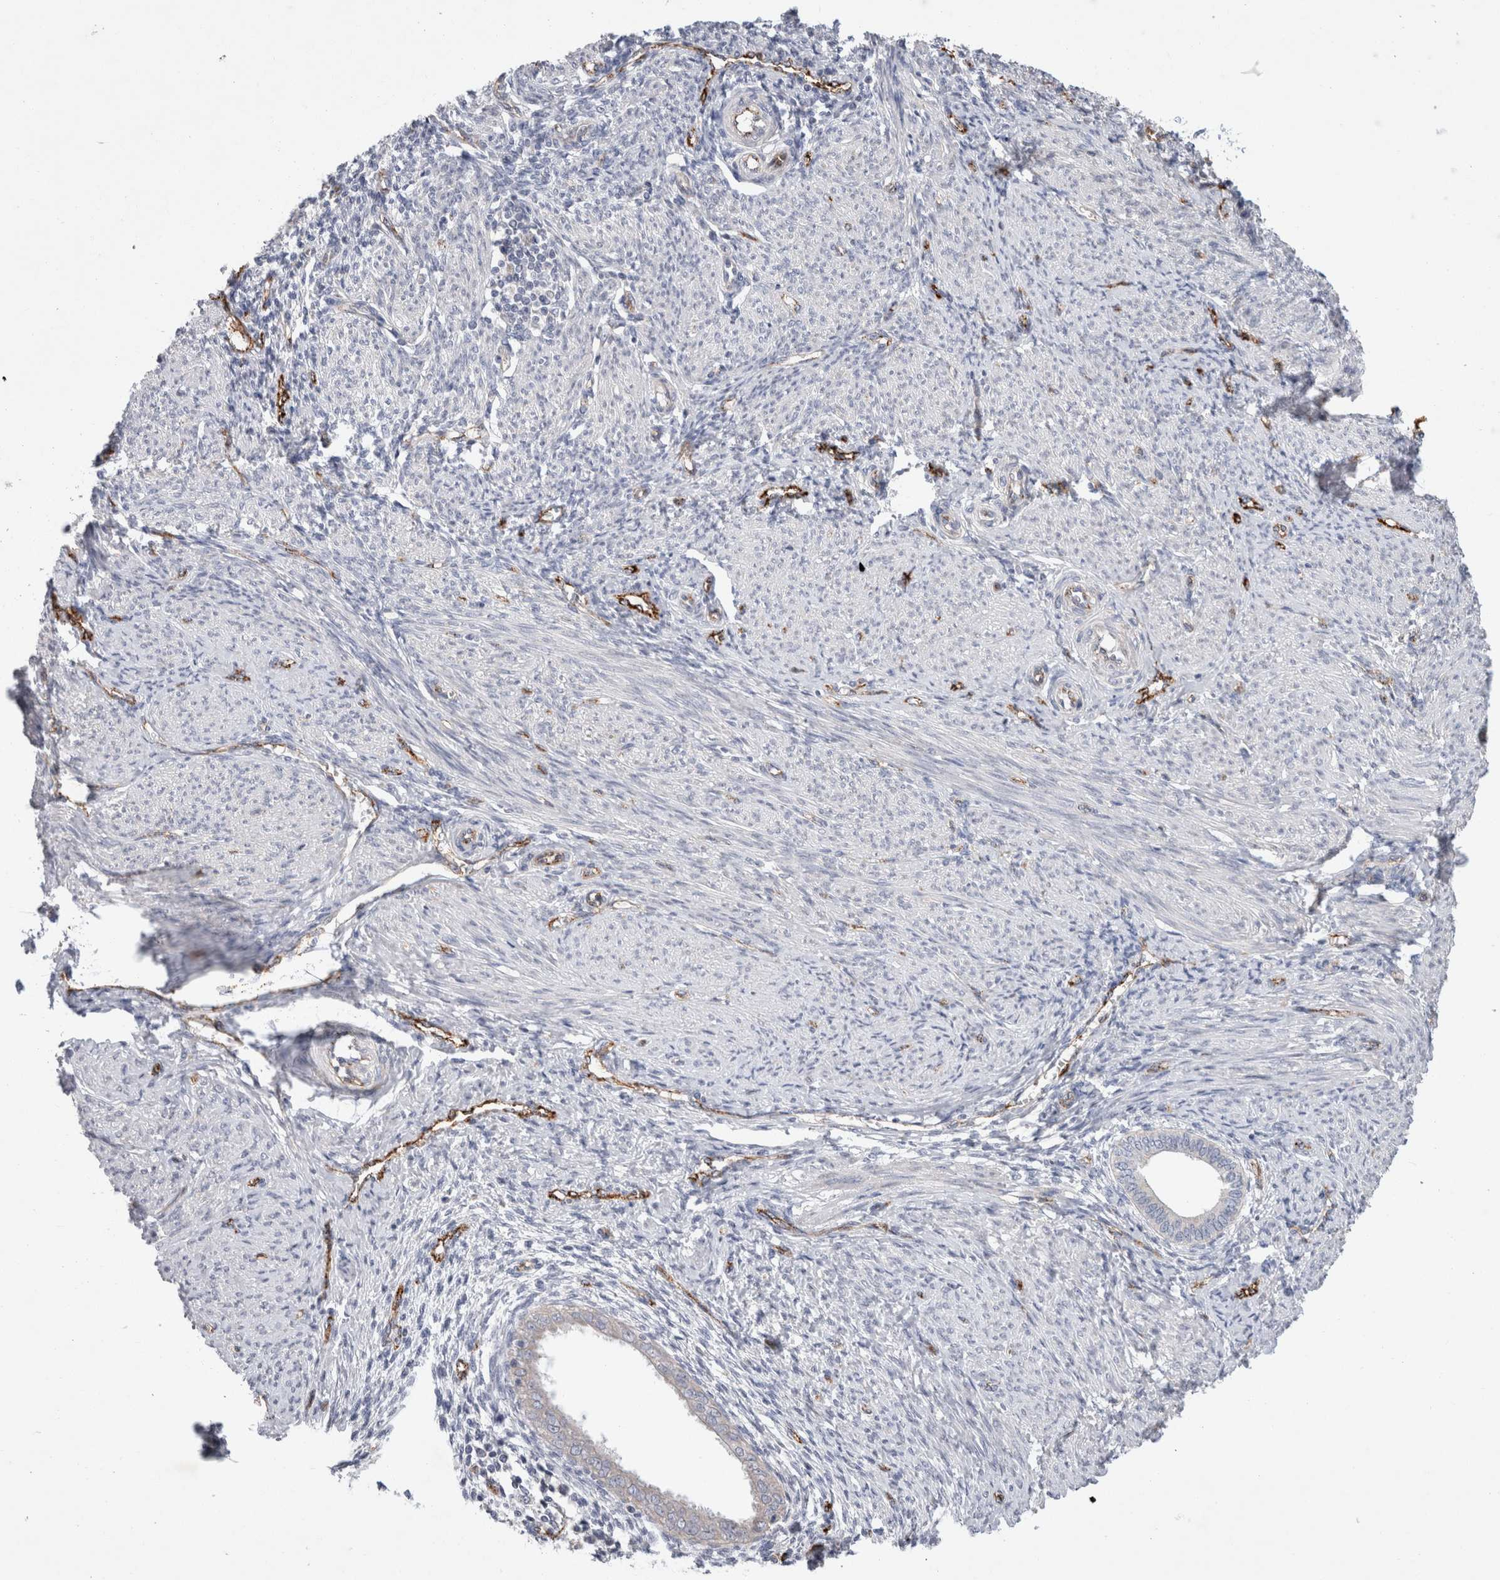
{"staining": {"intensity": "negative", "quantity": "none", "location": "none"}, "tissue": "endometrium", "cell_type": "Cells in endometrial stroma", "image_type": "normal", "snomed": [{"axis": "morphology", "description": "Normal tissue, NOS"}, {"axis": "topography", "description": "Endometrium"}], "caption": "A high-resolution image shows IHC staining of normal endometrium, which exhibits no significant staining in cells in endometrial stroma.", "gene": "IARS2", "patient": {"sex": "female", "age": 42}}